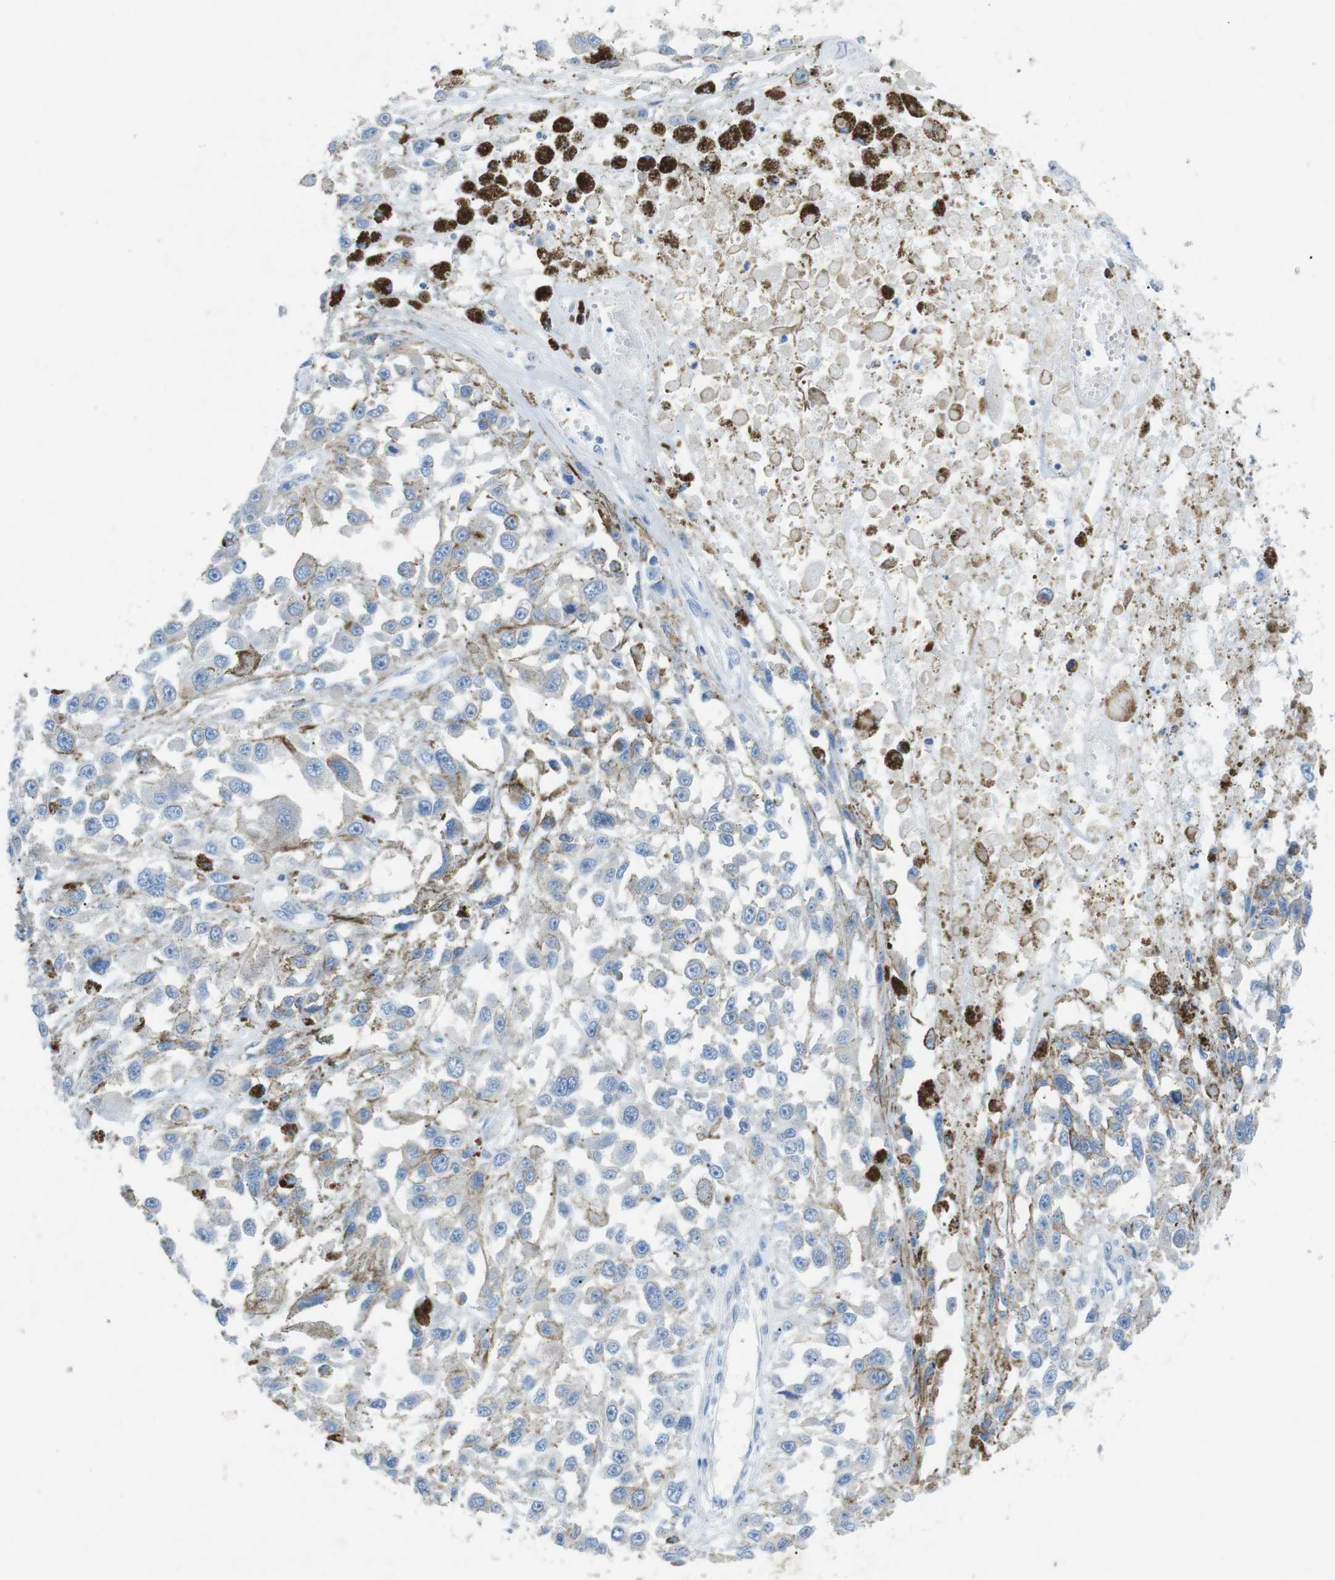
{"staining": {"intensity": "negative", "quantity": "none", "location": "none"}, "tissue": "melanoma", "cell_type": "Tumor cells", "image_type": "cancer", "snomed": [{"axis": "morphology", "description": "Malignant melanoma, Metastatic site"}, {"axis": "topography", "description": "Lymph node"}], "caption": "DAB (3,3'-diaminobenzidine) immunohistochemical staining of human melanoma demonstrates no significant staining in tumor cells.", "gene": "SALL4", "patient": {"sex": "male", "age": 59}}